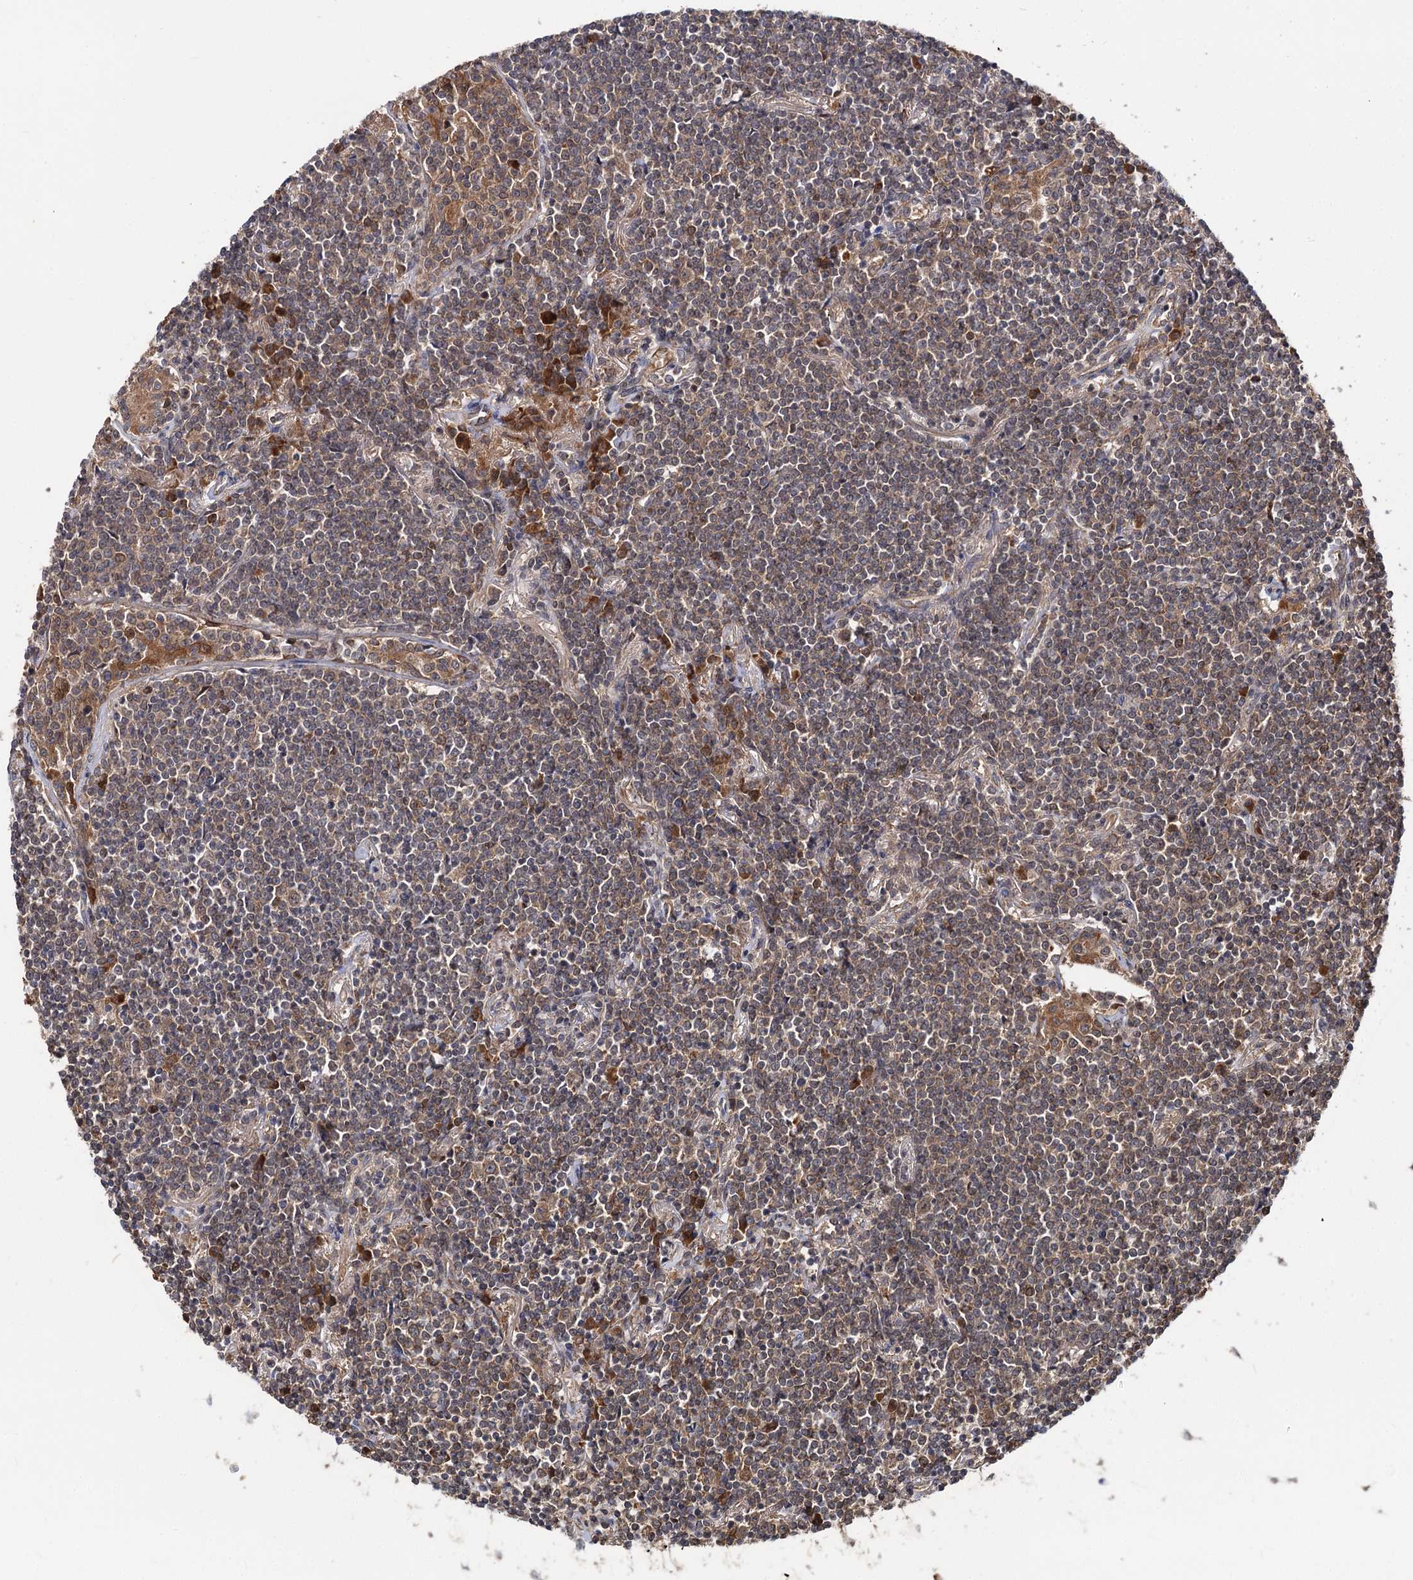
{"staining": {"intensity": "weak", "quantity": ">75%", "location": "cytoplasmic/membranous"}, "tissue": "lymphoma", "cell_type": "Tumor cells", "image_type": "cancer", "snomed": [{"axis": "morphology", "description": "Malignant lymphoma, non-Hodgkin's type, Low grade"}, {"axis": "topography", "description": "Lung"}], "caption": "About >75% of tumor cells in human lymphoma display weak cytoplasmic/membranous protein staining as visualized by brown immunohistochemical staining.", "gene": "TEX9", "patient": {"sex": "female", "age": 71}}